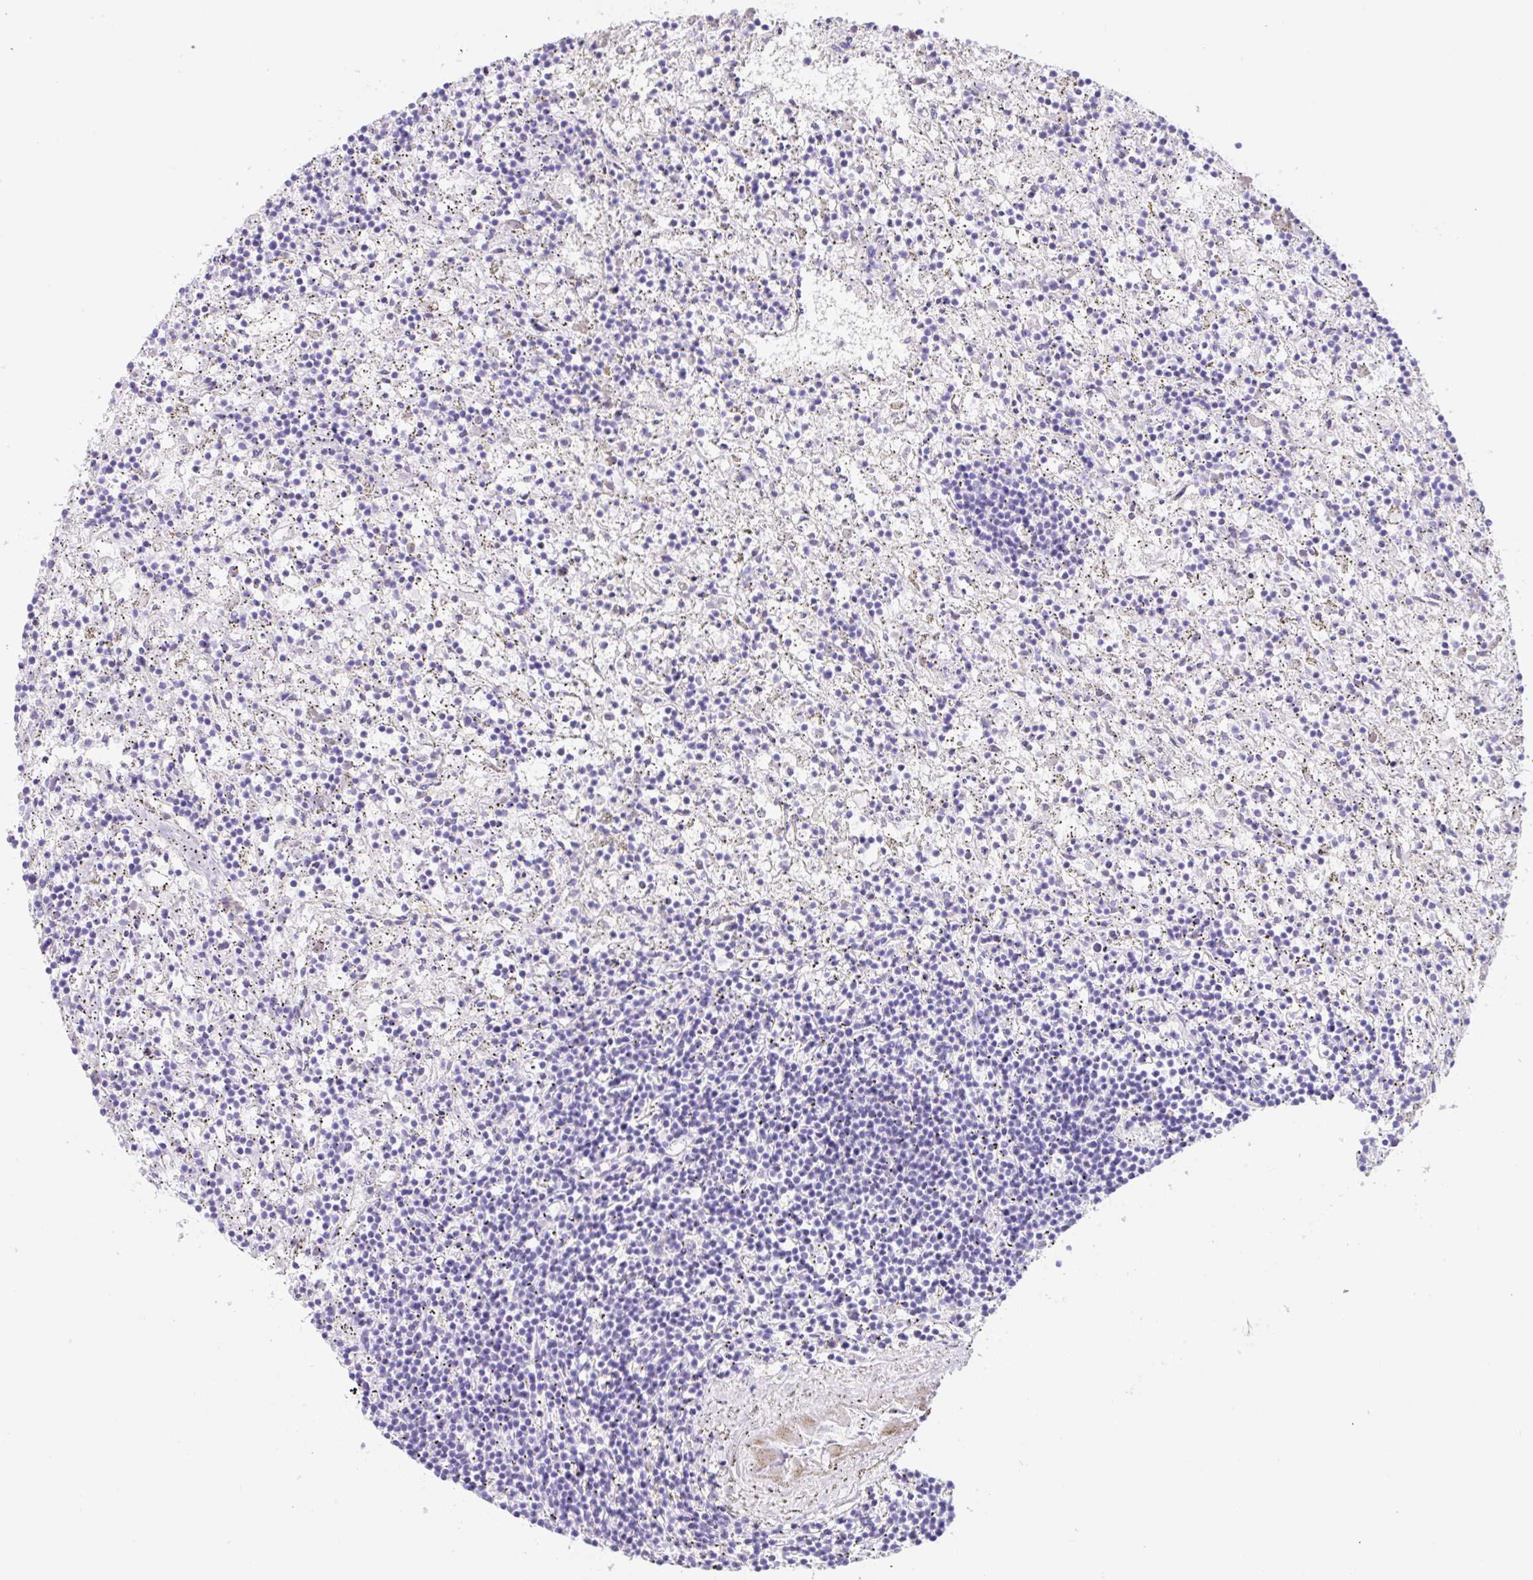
{"staining": {"intensity": "negative", "quantity": "none", "location": "none"}, "tissue": "lymphoma", "cell_type": "Tumor cells", "image_type": "cancer", "snomed": [{"axis": "morphology", "description": "Malignant lymphoma, non-Hodgkin's type, Low grade"}, {"axis": "topography", "description": "Spleen"}], "caption": "Image shows no significant protein staining in tumor cells of malignant lymphoma, non-Hodgkin's type (low-grade).", "gene": "KLK8", "patient": {"sex": "male", "age": 76}}